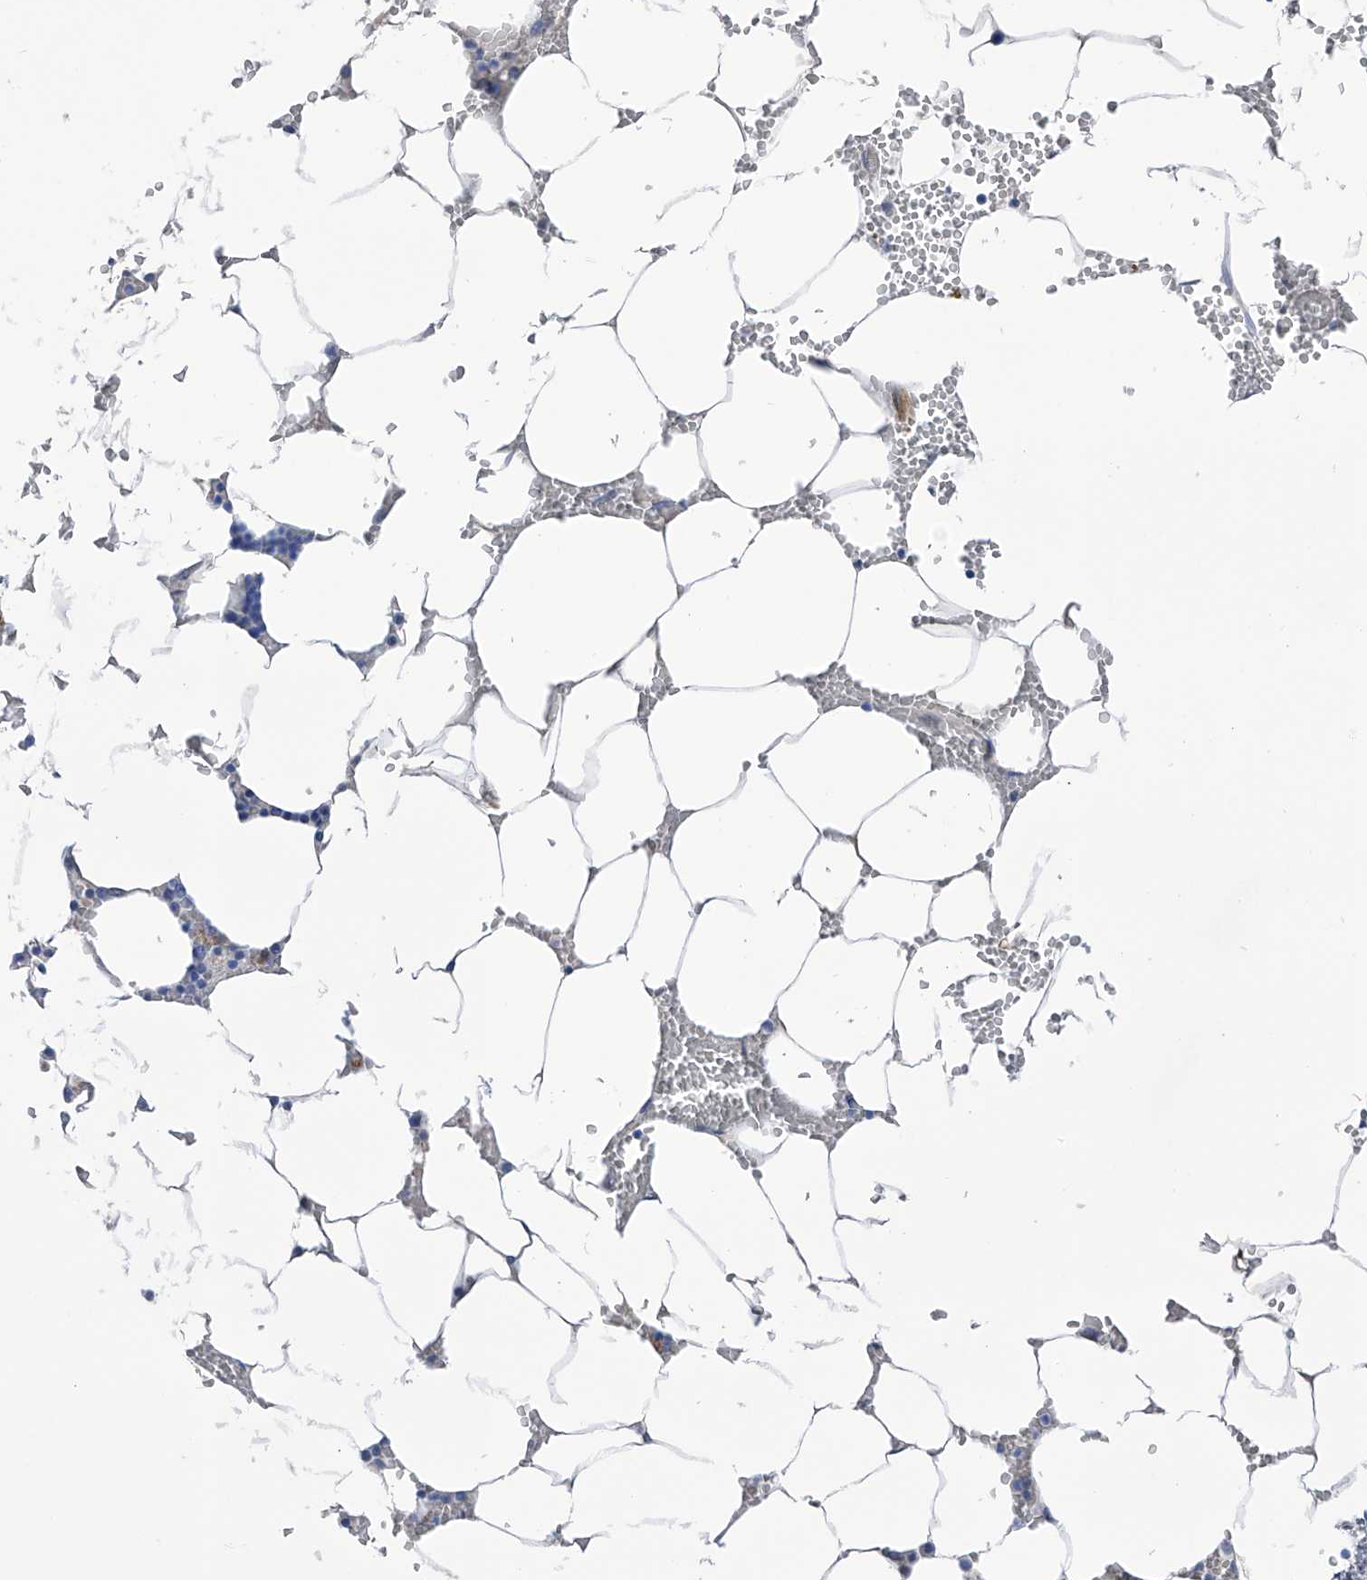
{"staining": {"intensity": "negative", "quantity": "none", "location": "none"}, "tissue": "bone marrow", "cell_type": "Hematopoietic cells", "image_type": "normal", "snomed": [{"axis": "morphology", "description": "Normal tissue, NOS"}, {"axis": "topography", "description": "Bone marrow"}], "caption": "Bone marrow stained for a protein using immunohistochemistry (IHC) shows no positivity hematopoietic cells.", "gene": "PGM3", "patient": {"sex": "male", "age": 70}}